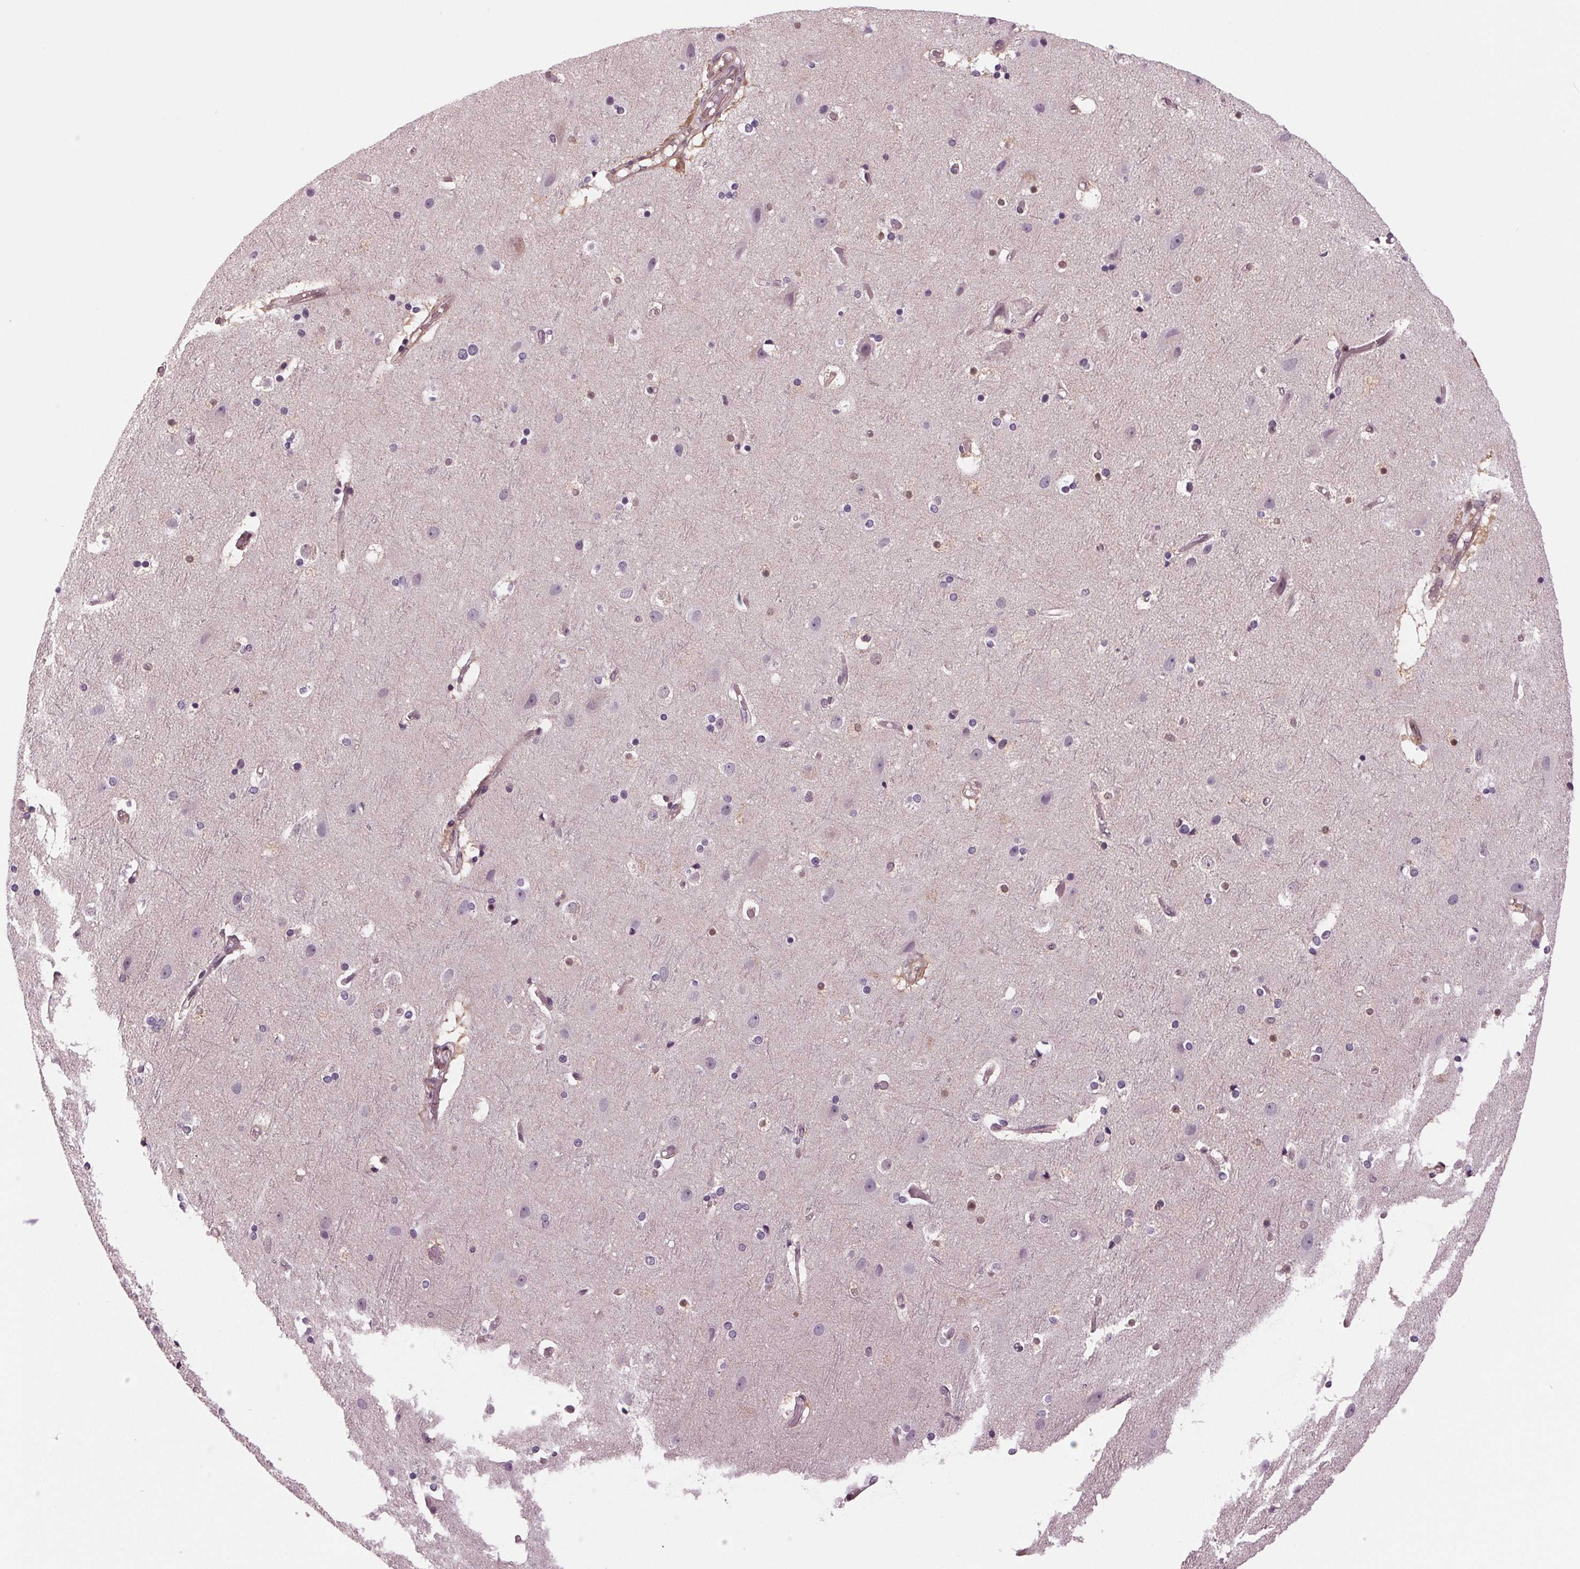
{"staining": {"intensity": "weak", "quantity": "25%-75%", "location": "cytoplasmic/membranous,nuclear"}, "tissue": "cerebral cortex", "cell_type": "Endothelial cells", "image_type": "normal", "snomed": [{"axis": "morphology", "description": "Normal tissue, NOS"}, {"axis": "topography", "description": "Cerebral cortex"}], "caption": "Immunohistochemical staining of unremarkable human cerebral cortex shows 25%-75% levels of weak cytoplasmic/membranous,nuclear protein positivity in approximately 25%-75% of endothelial cells. (DAB = brown stain, brightfield microscopy at high magnification).", "gene": "STAT3", "patient": {"sex": "female", "age": 52}}